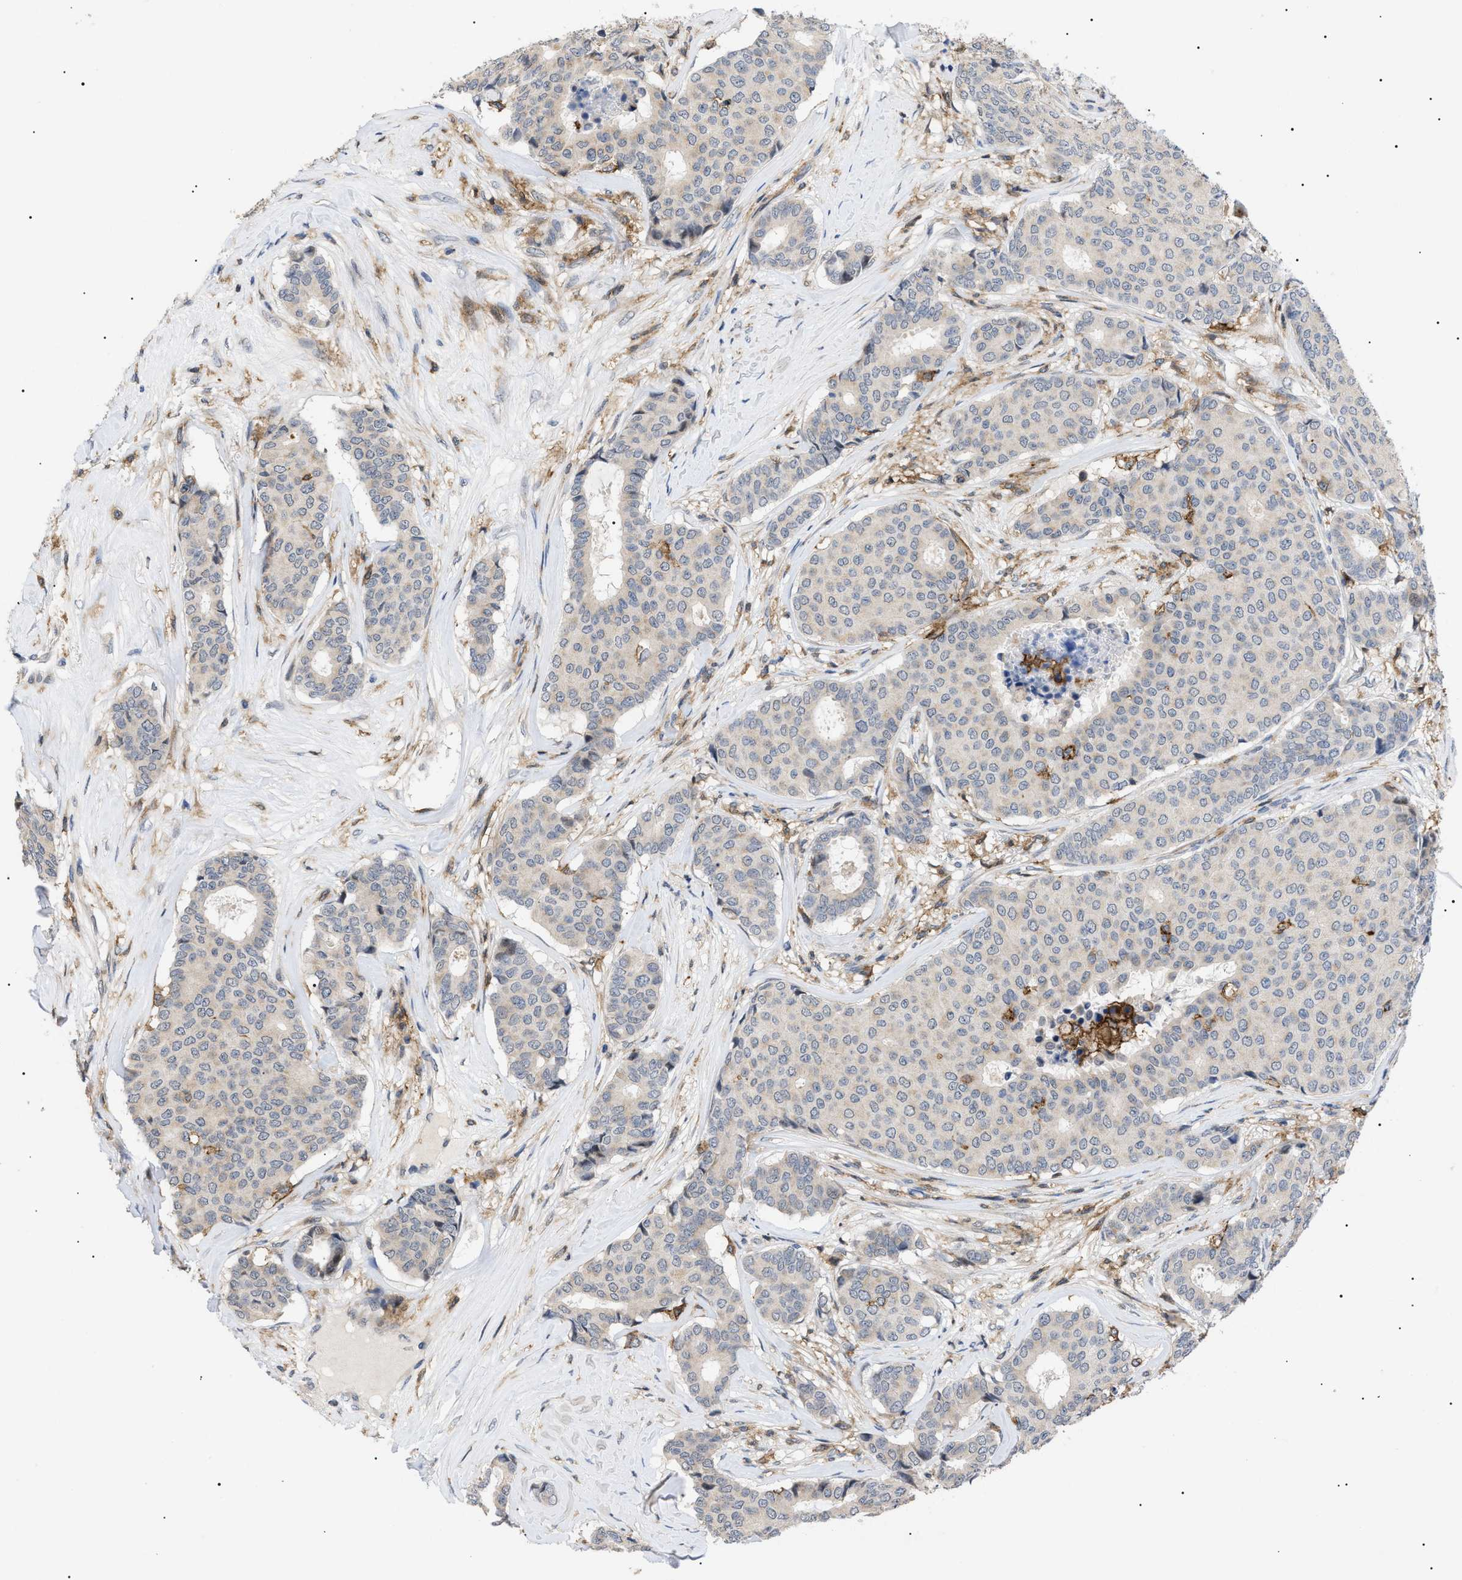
{"staining": {"intensity": "weak", "quantity": "<25%", "location": "cytoplasmic/membranous"}, "tissue": "breast cancer", "cell_type": "Tumor cells", "image_type": "cancer", "snomed": [{"axis": "morphology", "description": "Duct carcinoma"}, {"axis": "topography", "description": "Breast"}], "caption": "Breast cancer stained for a protein using immunohistochemistry displays no expression tumor cells.", "gene": "CD300A", "patient": {"sex": "female", "age": 75}}